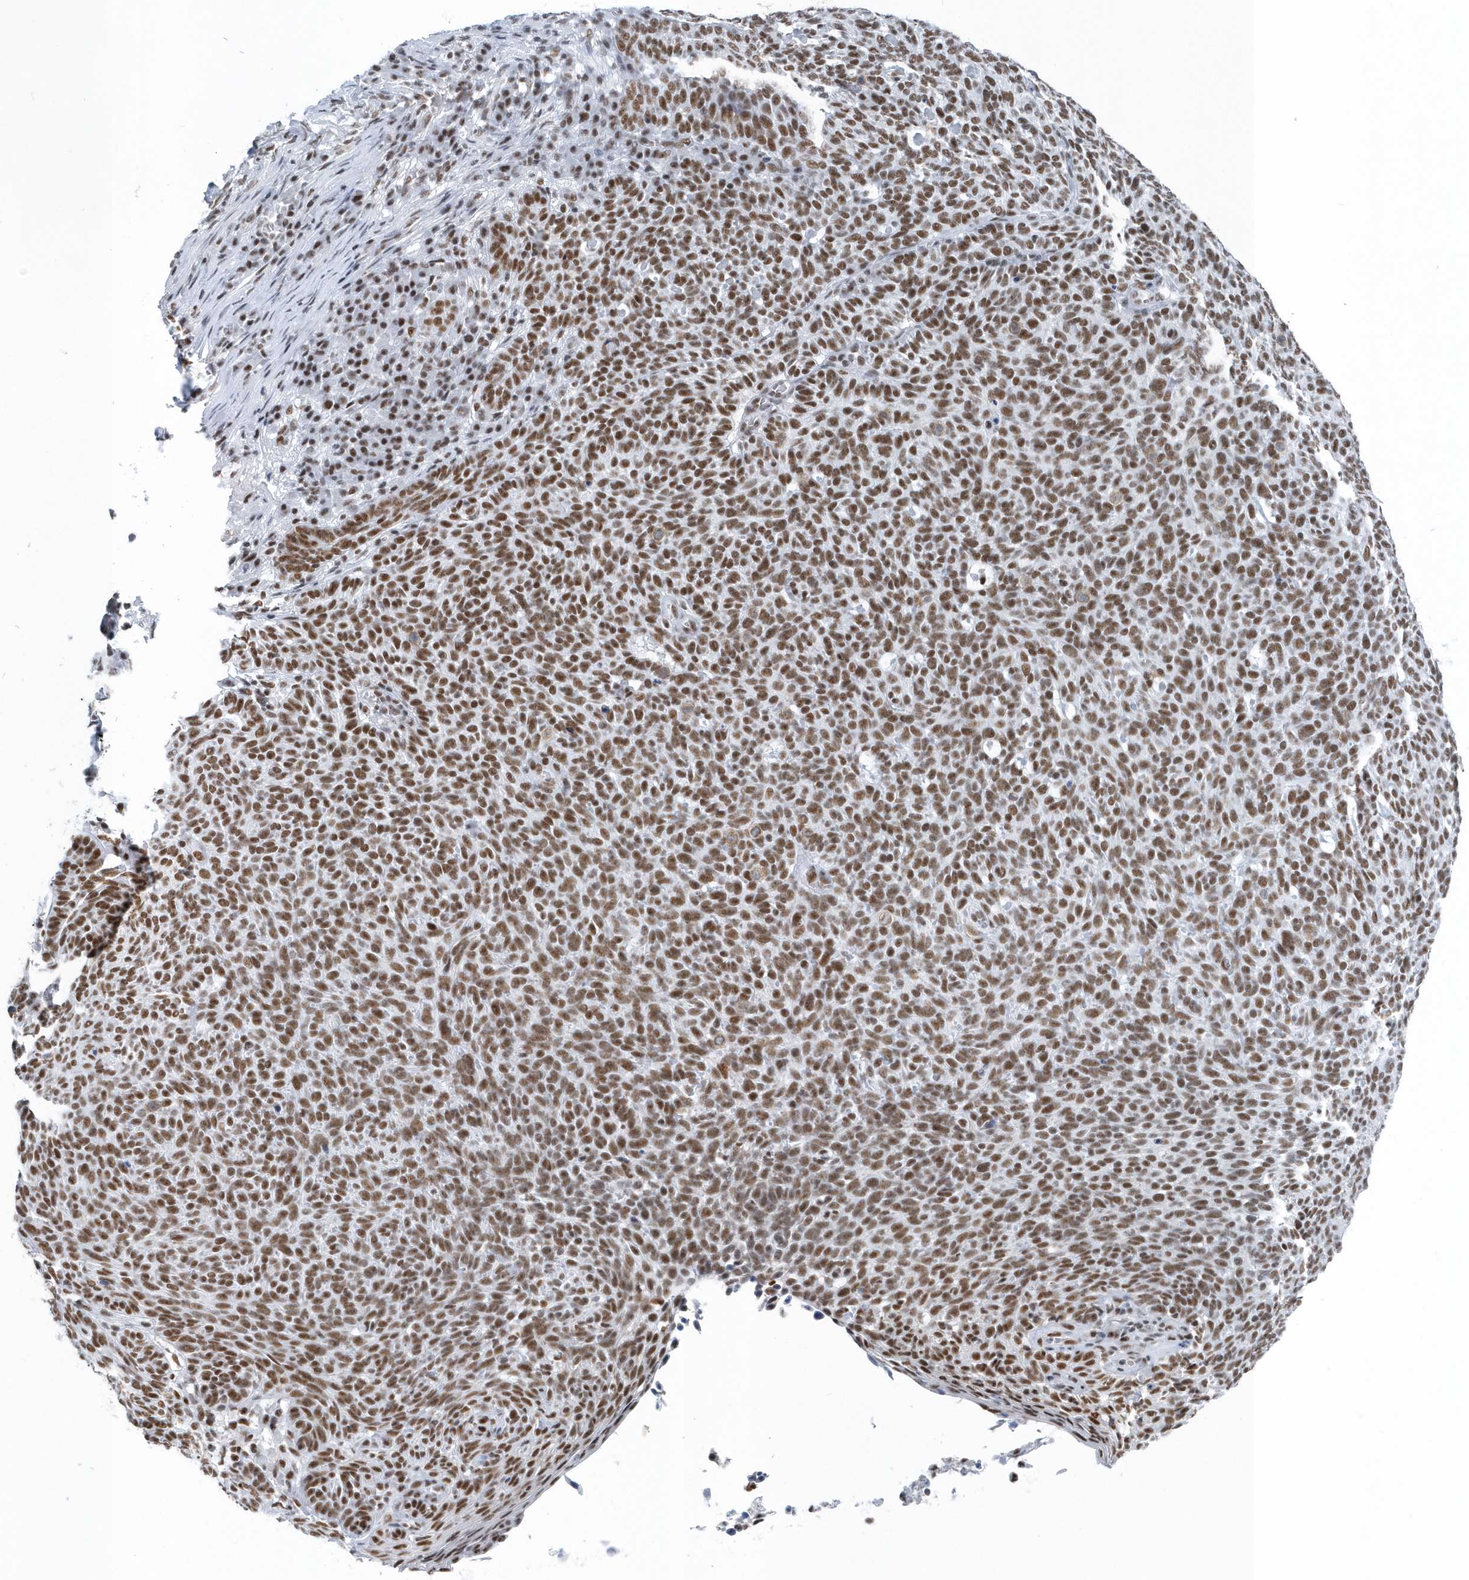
{"staining": {"intensity": "strong", "quantity": ">75%", "location": "nuclear"}, "tissue": "skin cancer", "cell_type": "Tumor cells", "image_type": "cancer", "snomed": [{"axis": "morphology", "description": "Squamous cell carcinoma, NOS"}, {"axis": "topography", "description": "Skin"}], "caption": "This photomicrograph exhibits immunohistochemistry (IHC) staining of human skin squamous cell carcinoma, with high strong nuclear positivity in about >75% of tumor cells.", "gene": "FIP1L1", "patient": {"sex": "female", "age": 90}}